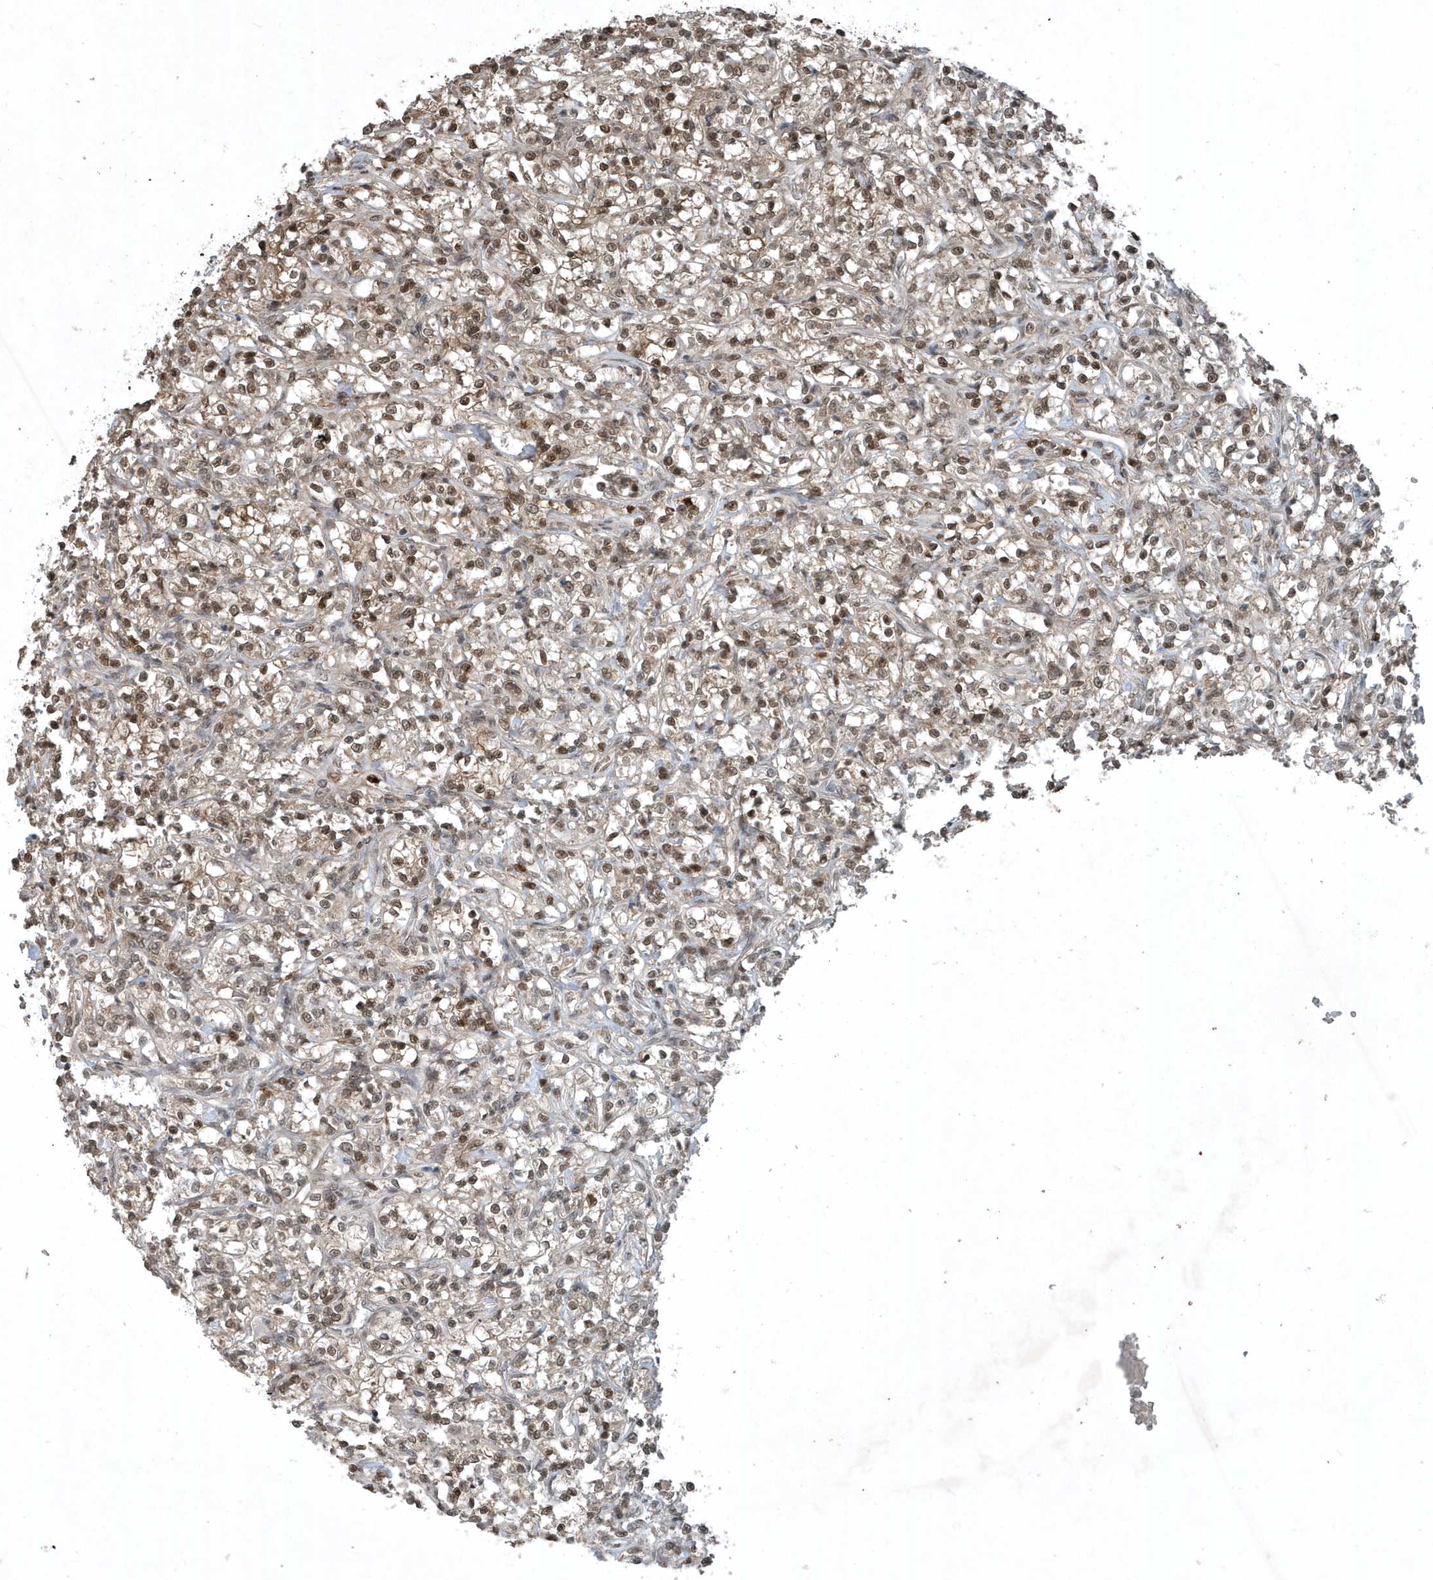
{"staining": {"intensity": "moderate", "quantity": ">75%", "location": "cytoplasmic/membranous,nuclear"}, "tissue": "renal cancer", "cell_type": "Tumor cells", "image_type": "cancer", "snomed": [{"axis": "morphology", "description": "Adenocarcinoma, NOS"}, {"axis": "topography", "description": "Kidney"}], "caption": "The immunohistochemical stain labels moderate cytoplasmic/membranous and nuclear positivity in tumor cells of adenocarcinoma (renal) tissue.", "gene": "HSPA1A", "patient": {"sex": "female", "age": 69}}